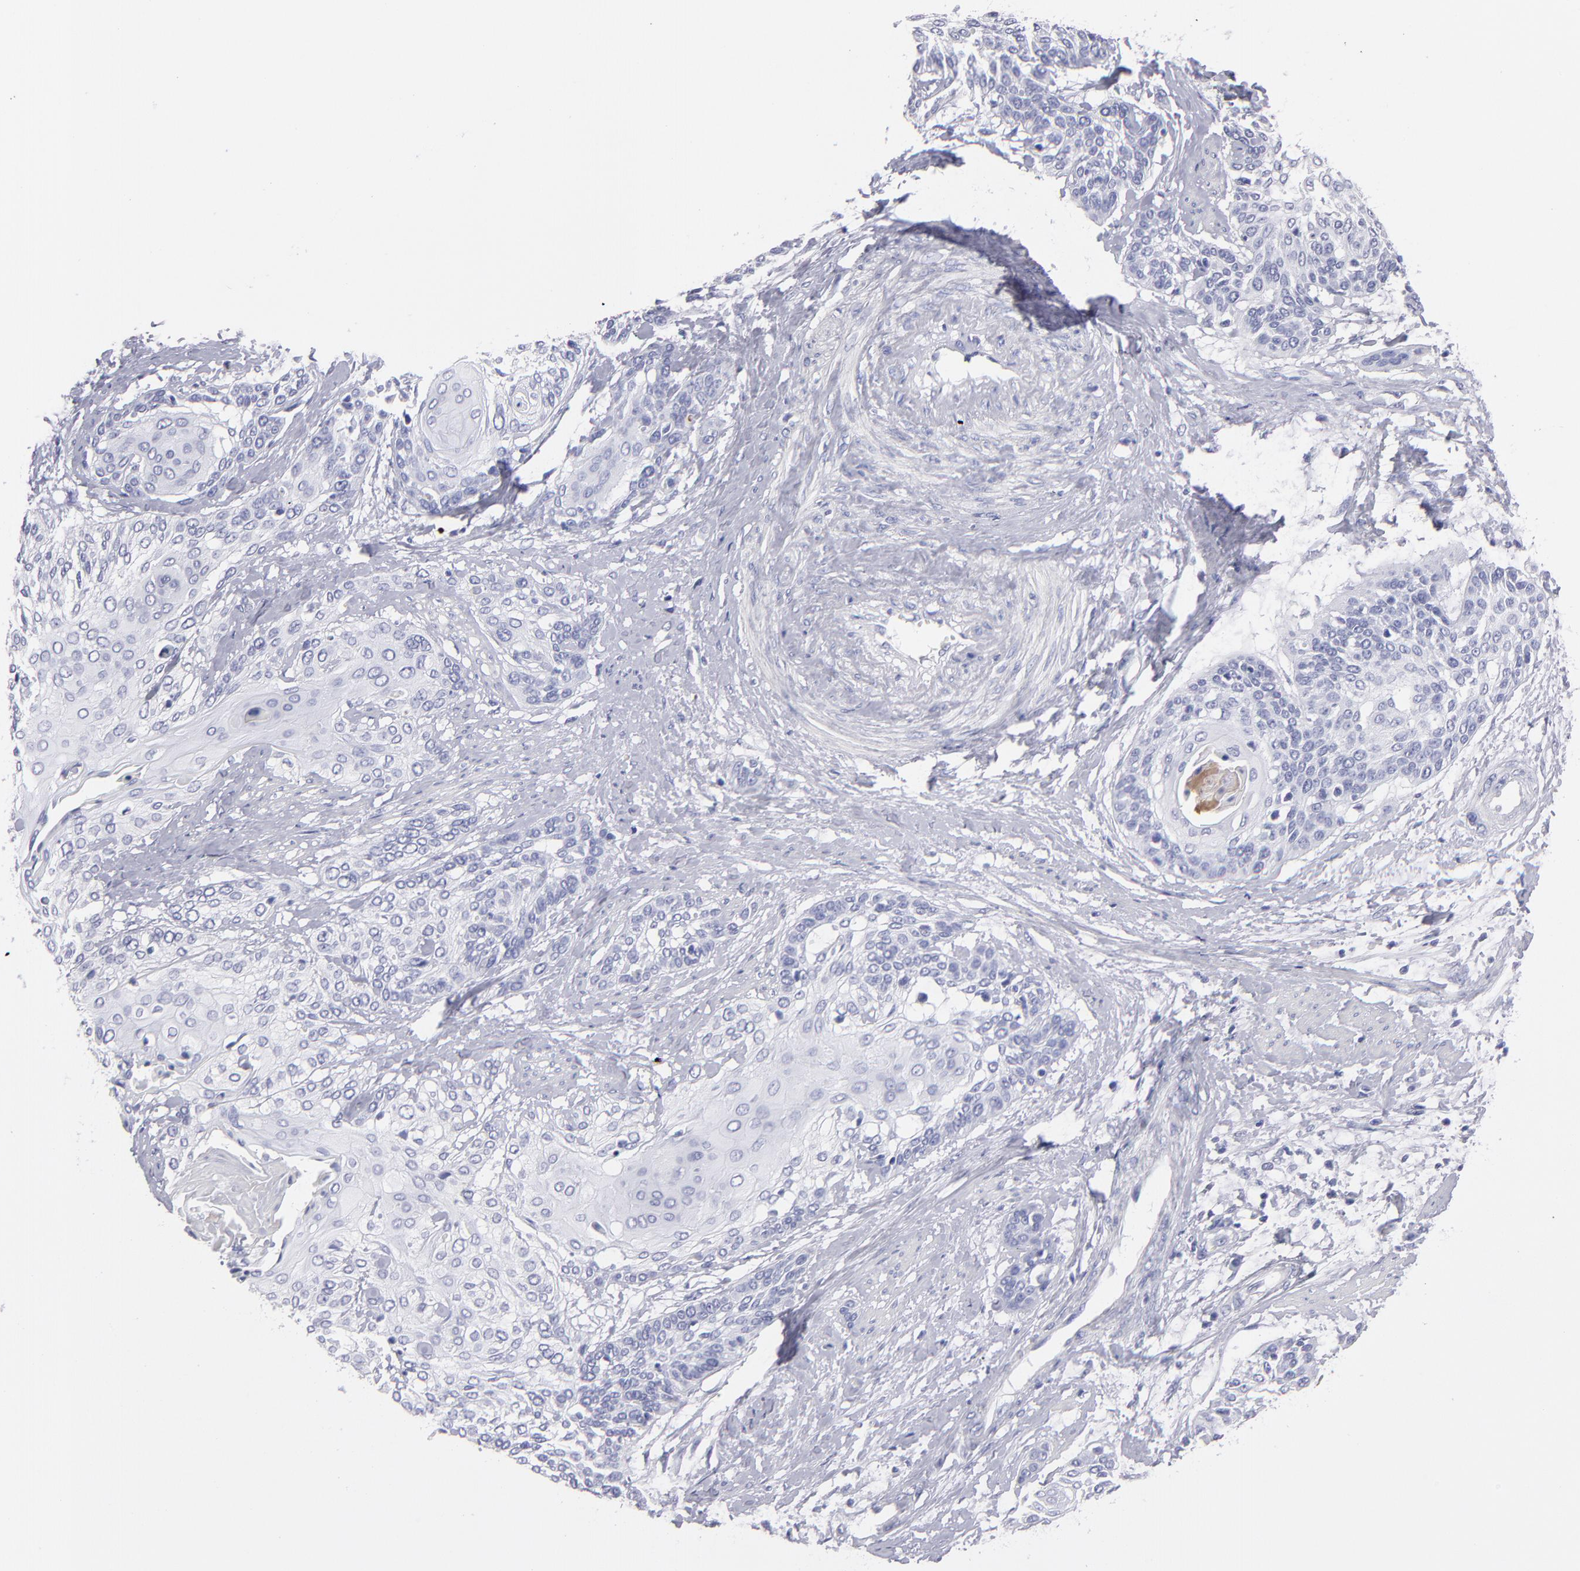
{"staining": {"intensity": "negative", "quantity": "none", "location": "none"}, "tissue": "cervical cancer", "cell_type": "Tumor cells", "image_type": "cancer", "snomed": [{"axis": "morphology", "description": "Squamous cell carcinoma, NOS"}, {"axis": "topography", "description": "Cervix"}], "caption": "Tumor cells are negative for protein expression in human cervical cancer.", "gene": "MB", "patient": {"sex": "female", "age": 57}}